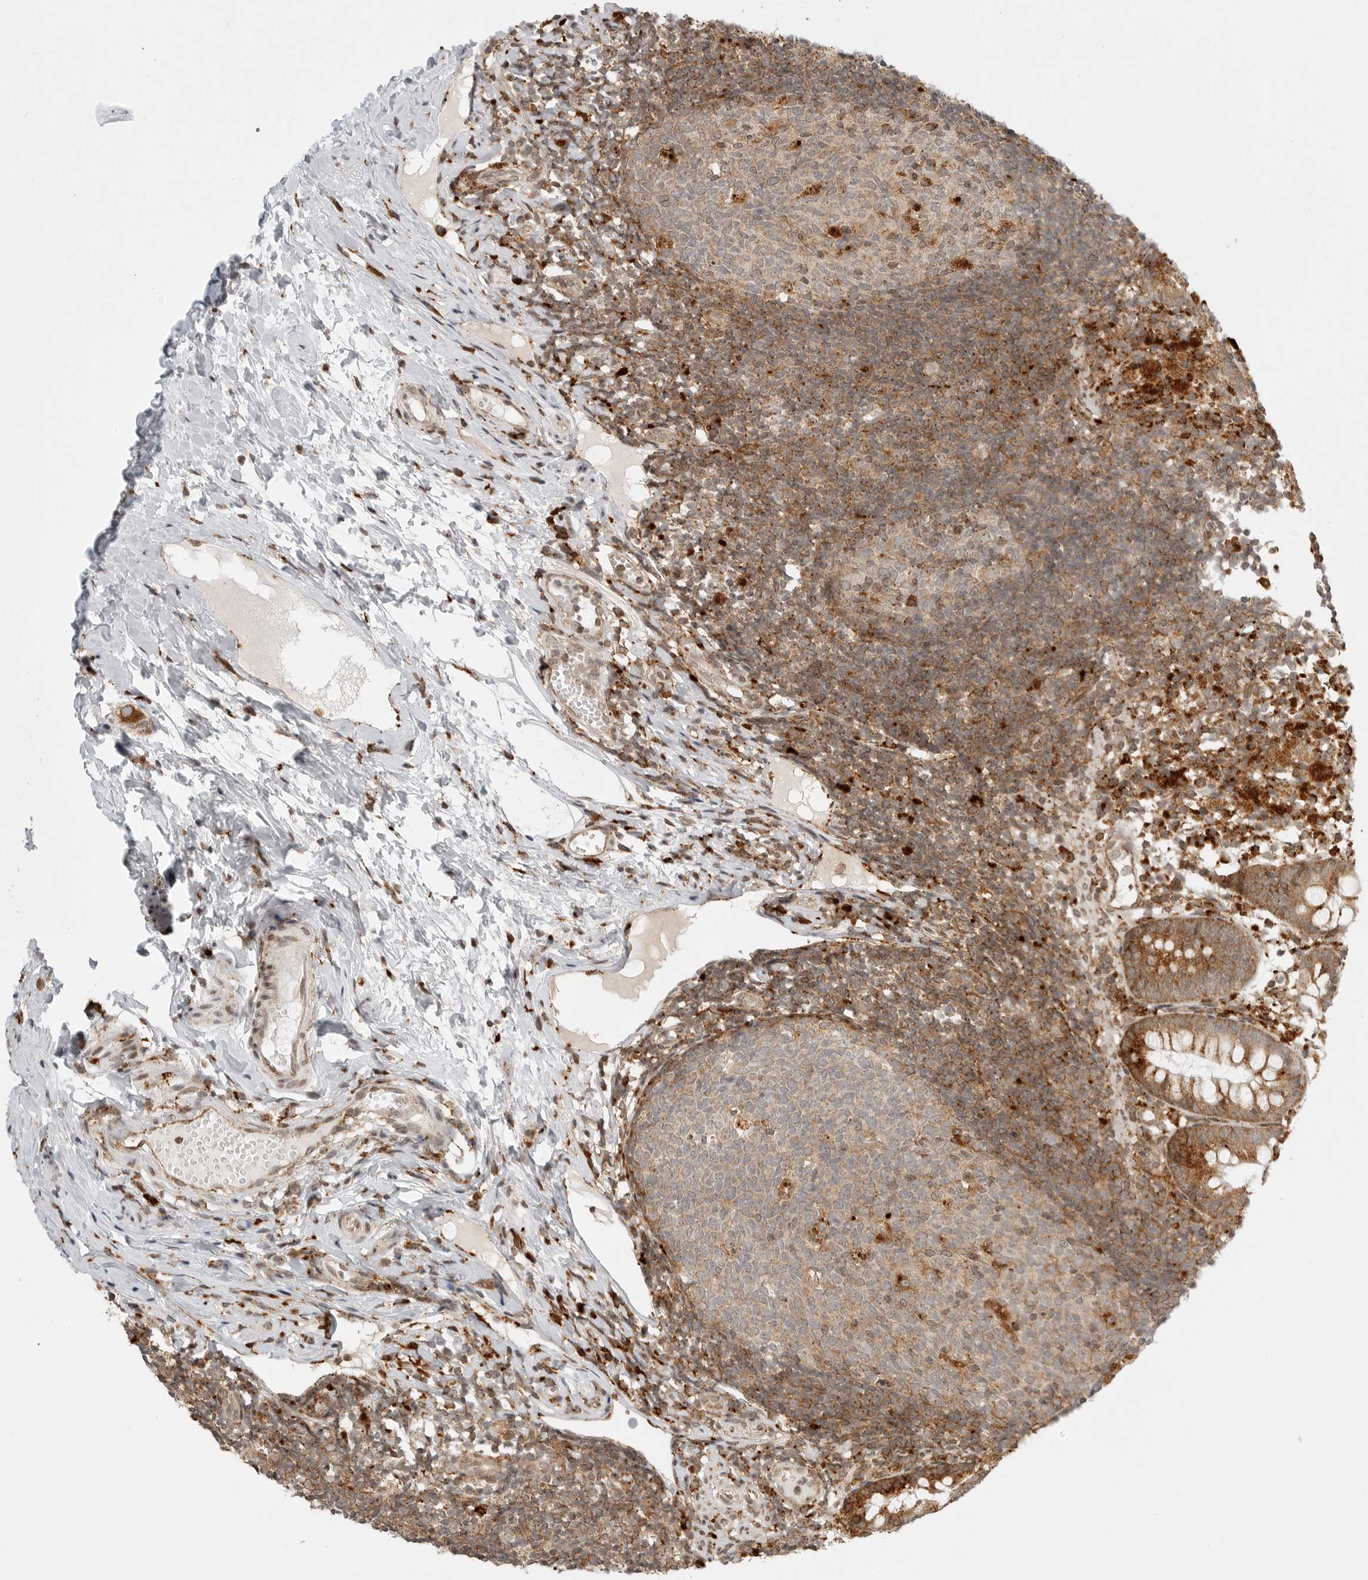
{"staining": {"intensity": "moderate", "quantity": ">75%", "location": "cytoplasmic/membranous"}, "tissue": "appendix", "cell_type": "Glandular cells", "image_type": "normal", "snomed": [{"axis": "morphology", "description": "Normal tissue, NOS"}, {"axis": "topography", "description": "Appendix"}], "caption": "IHC (DAB) staining of benign appendix displays moderate cytoplasmic/membranous protein expression in about >75% of glandular cells.", "gene": "IDUA", "patient": {"sex": "female", "age": 20}}